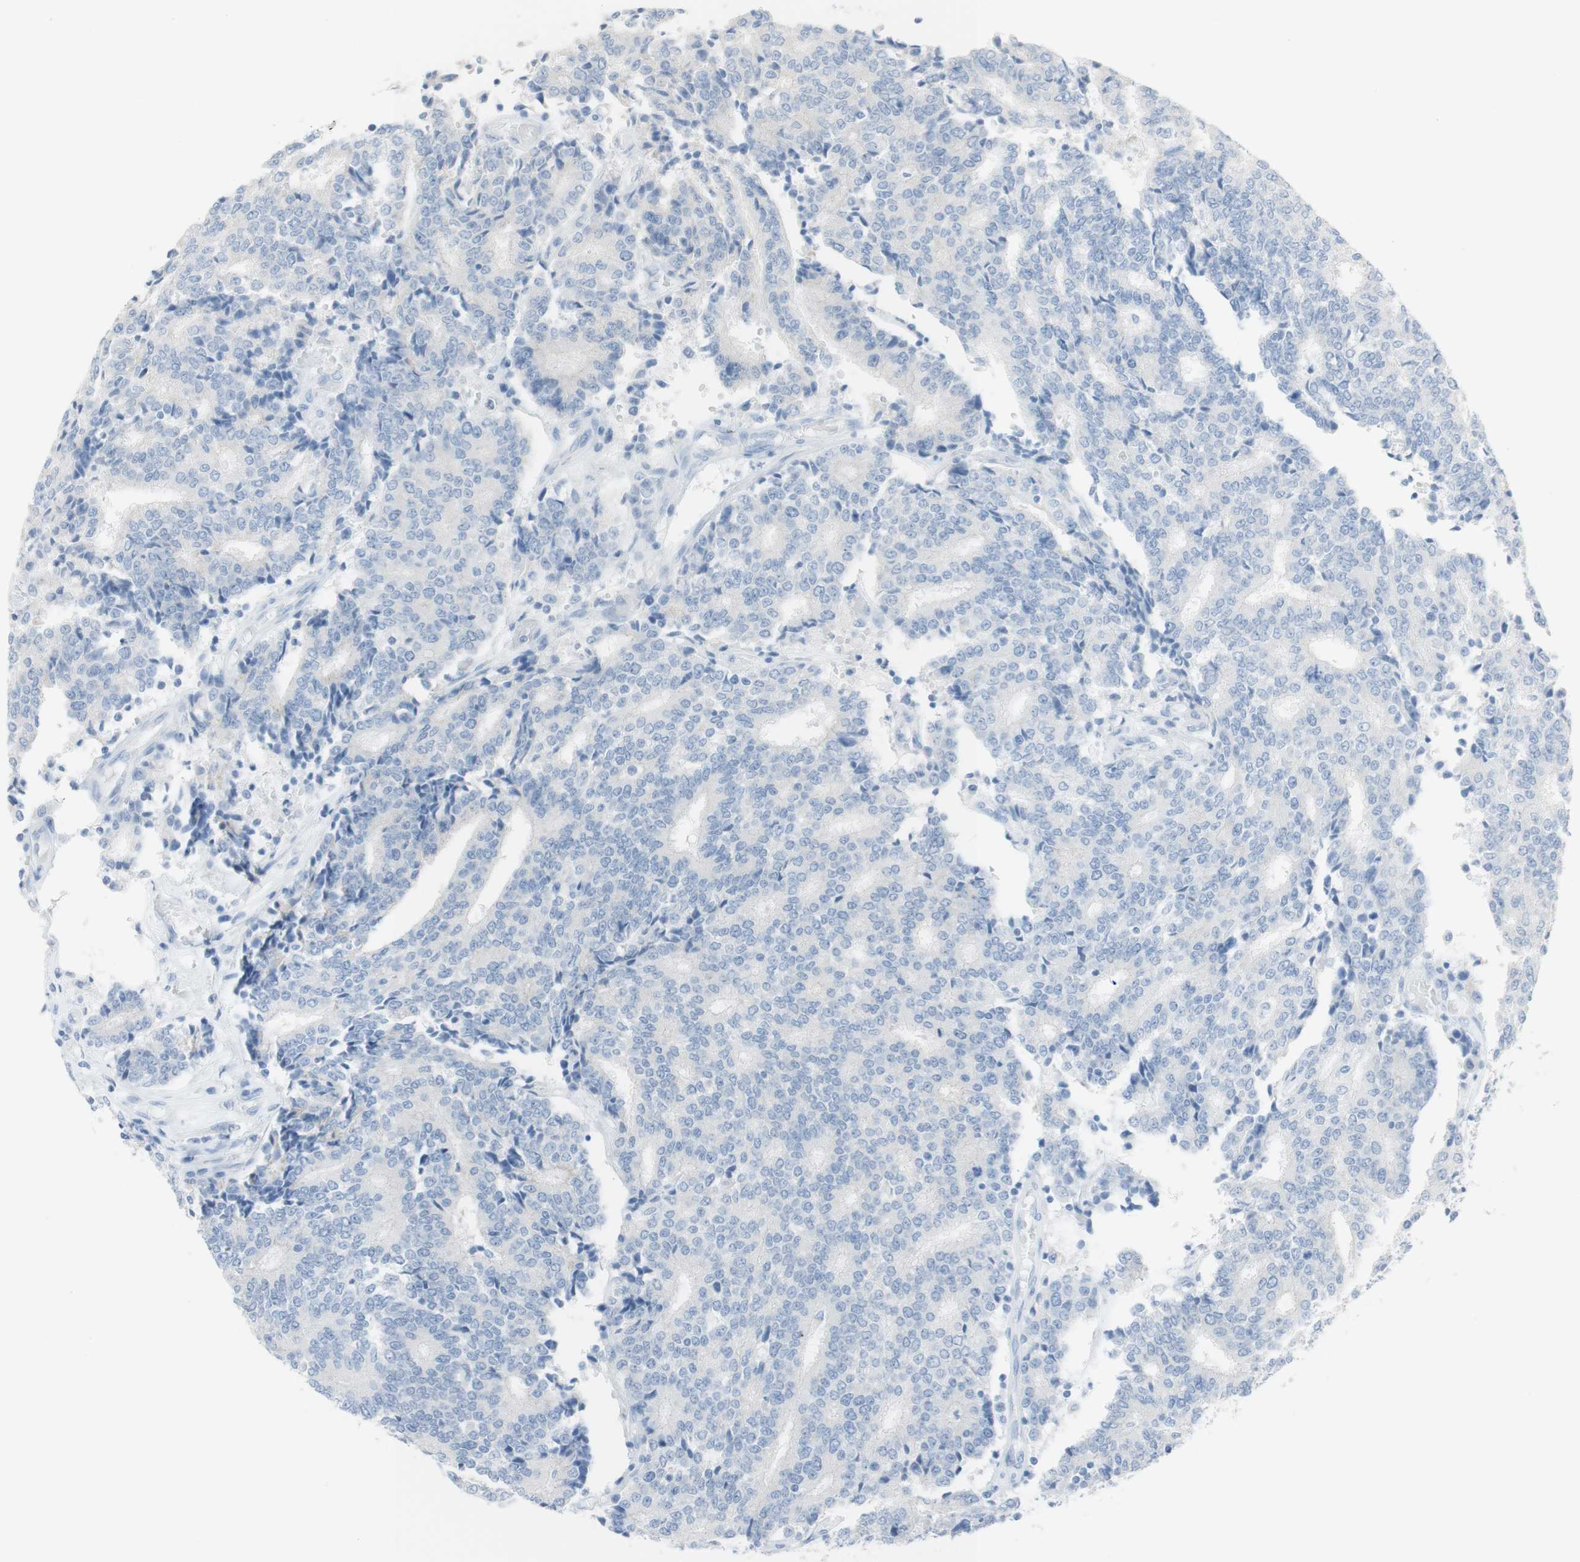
{"staining": {"intensity": "negative", "quantity": "none", "location": "none"}, "tissue": "prostate cancer", "cell_type": "Tumor cells", "image_type": "cancer", "snomed": [{"axis": "morphology", "description": "Normal tissue, NOS"}, {"axis": "morphology", "description": "Adenocarcinoma, High grade"}, {"axis": "topography", "description": "Prostate"}, {"axis": "topography", "description": "Seminal veicle"}], "caption": "This is a micrograph of immunohistochemistry (IHC) staining of prostate cancer (high-grade adenocarcinoma), which shows no staining in tumor cells. (DAB (3,3'-diaminobenzidine) immunohistochemistry, high magnification).", "gene": "ART3", "patient": {"sex": "male", "age": 55}}